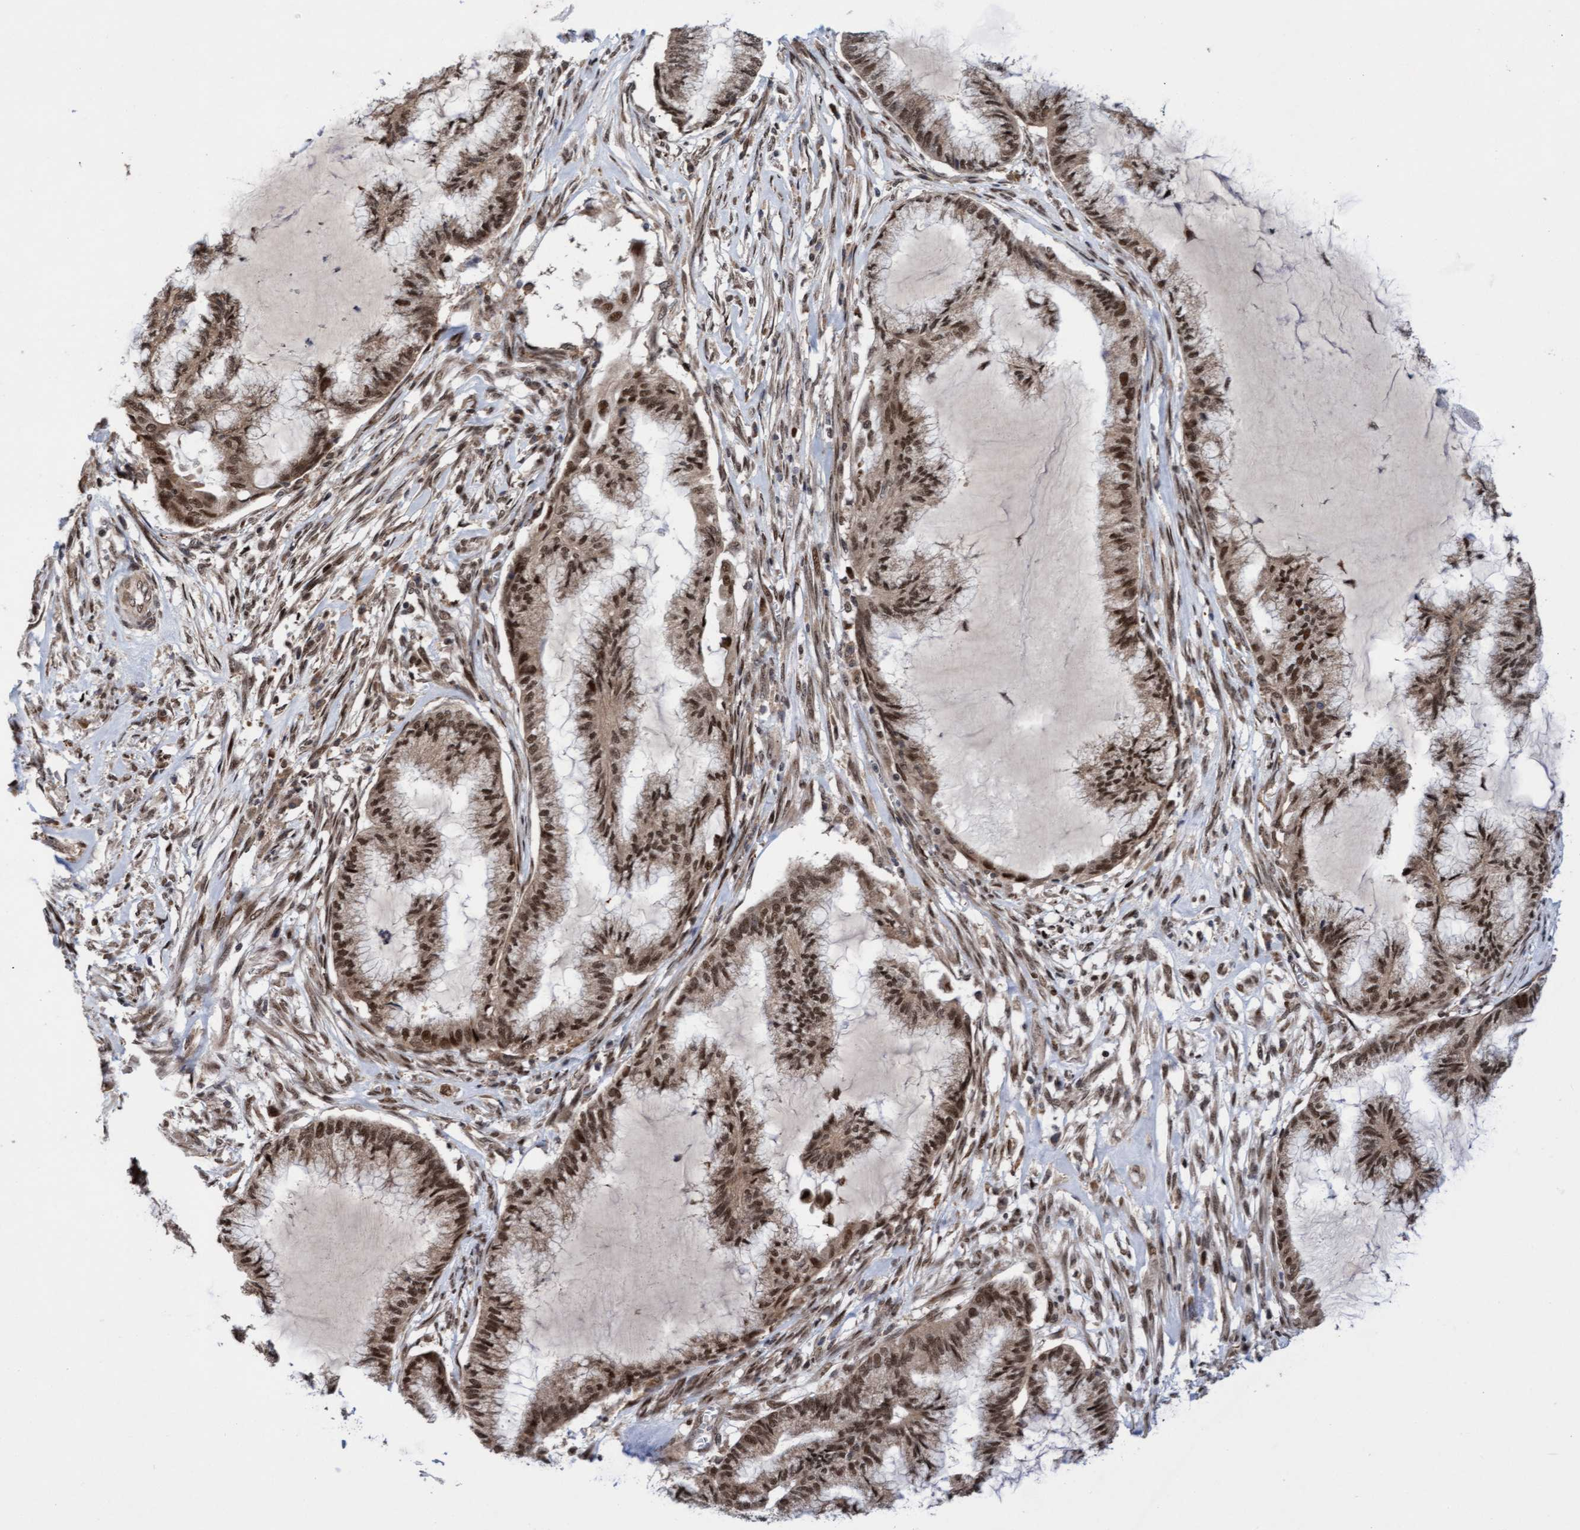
{"staining": {"intensity": "moderate", "quantity": ">75%", "location": "cytoplasmic/membranous,nuclear"}, "tissue": "endometrial cancer", "cell_type": "Tumor cells", "image_type": "cancer", "snomed": [{"axis": "morphology", "description": "Adenocarcinoma, NOS"}, {"axis": "topography", "description": "Endometrium"}], "caption": "This is an image of immunohistochemistry (IHC) staining of adenocarcinoma (endometrial), which shows moderate expression in the cytoplasmic/membranous and nuclear of tumor cells.", "gene": "TANC2", "patient": {"sex": "female", "age": 86}}